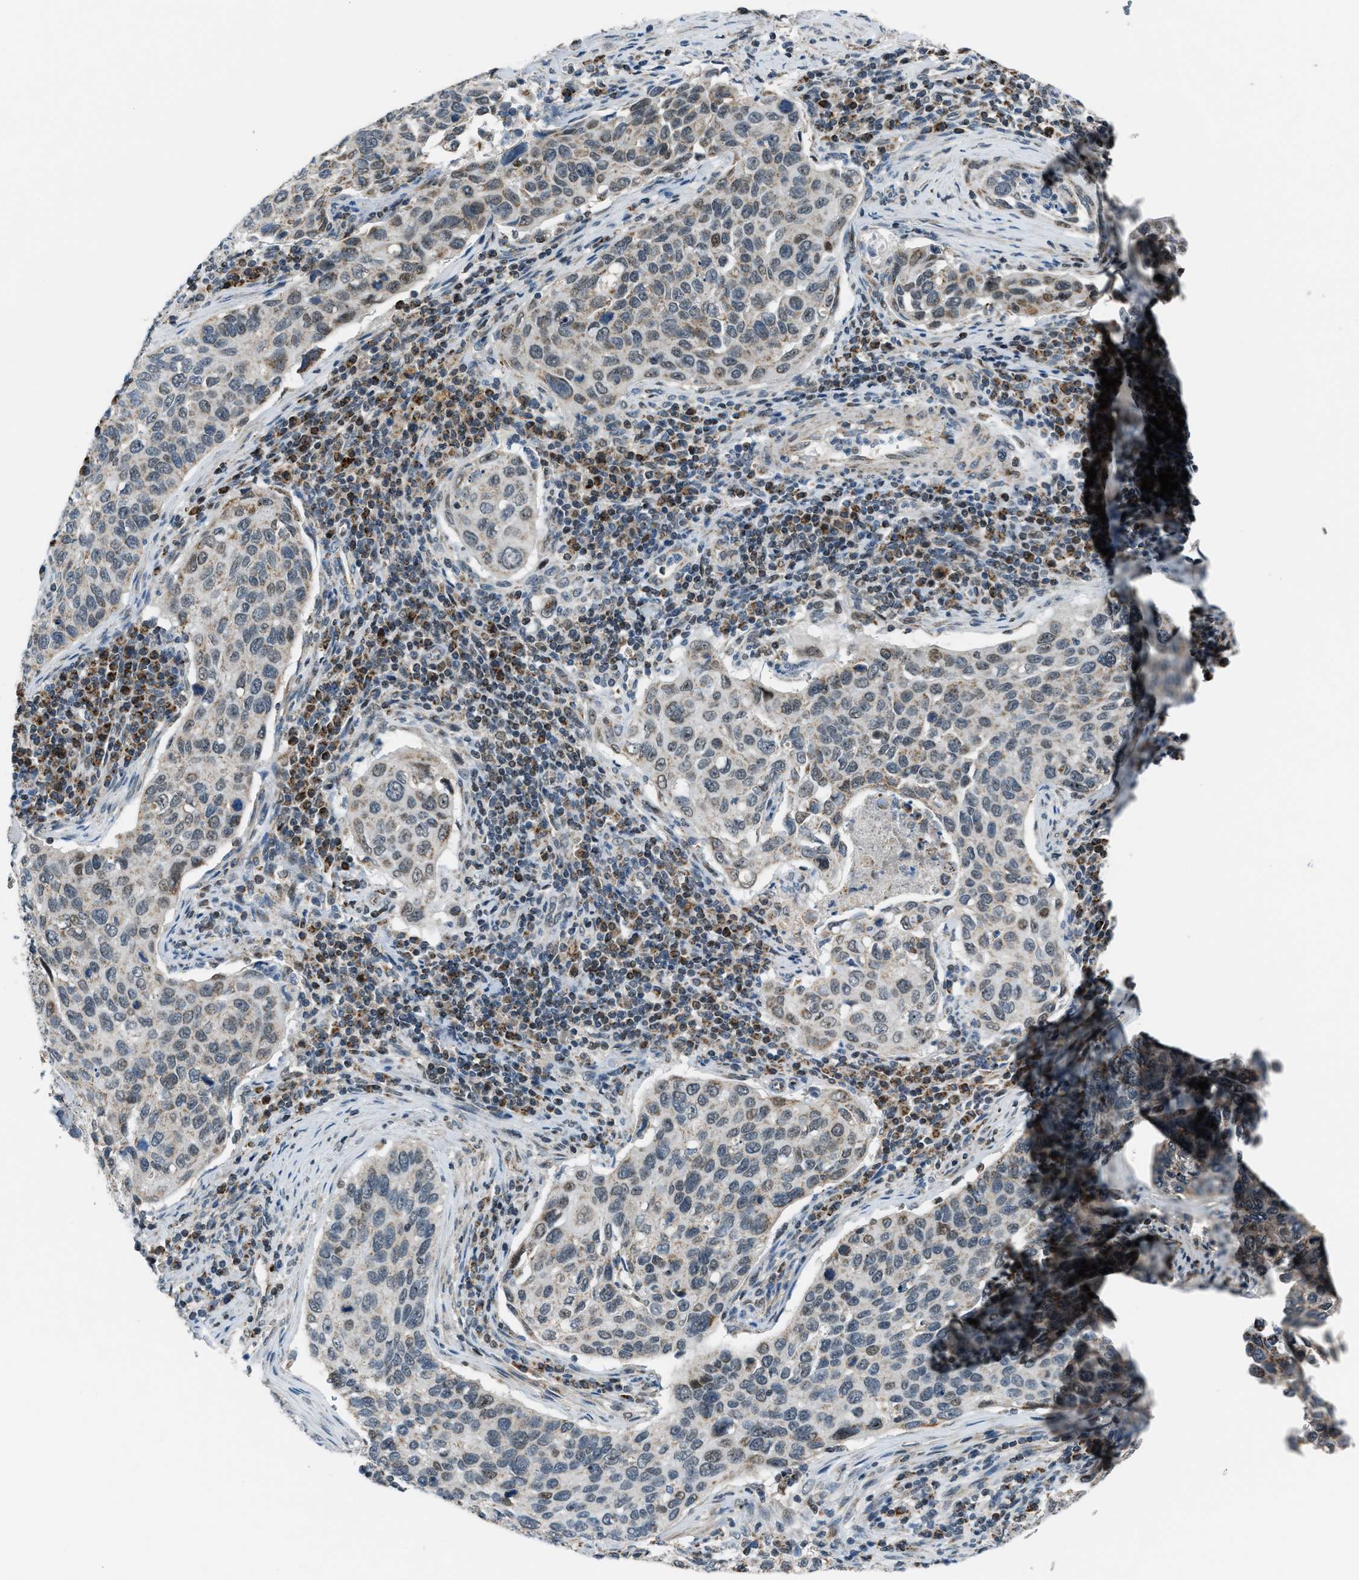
{"staining": {"intensity": "weak", "quantity": "25%-75%", "location": "cytoplasmic/membranous"}, "tissue": "cervical cancer", "cell_type": "Tumor cells", "image_type": "cancer", "snomed": [{"axis": "morphology", "description": "Squamous cell carcinoma, NOS"}, {"axis": "topography", "description": "Cervix"}], "caption": "The immunohistochemical stain highlights weak cytoplasmic/membranous positivity in tumor cells of cervical cancer tissue.", "gene": "CHN2", "patient": {"sex": "female", "age": 53}}